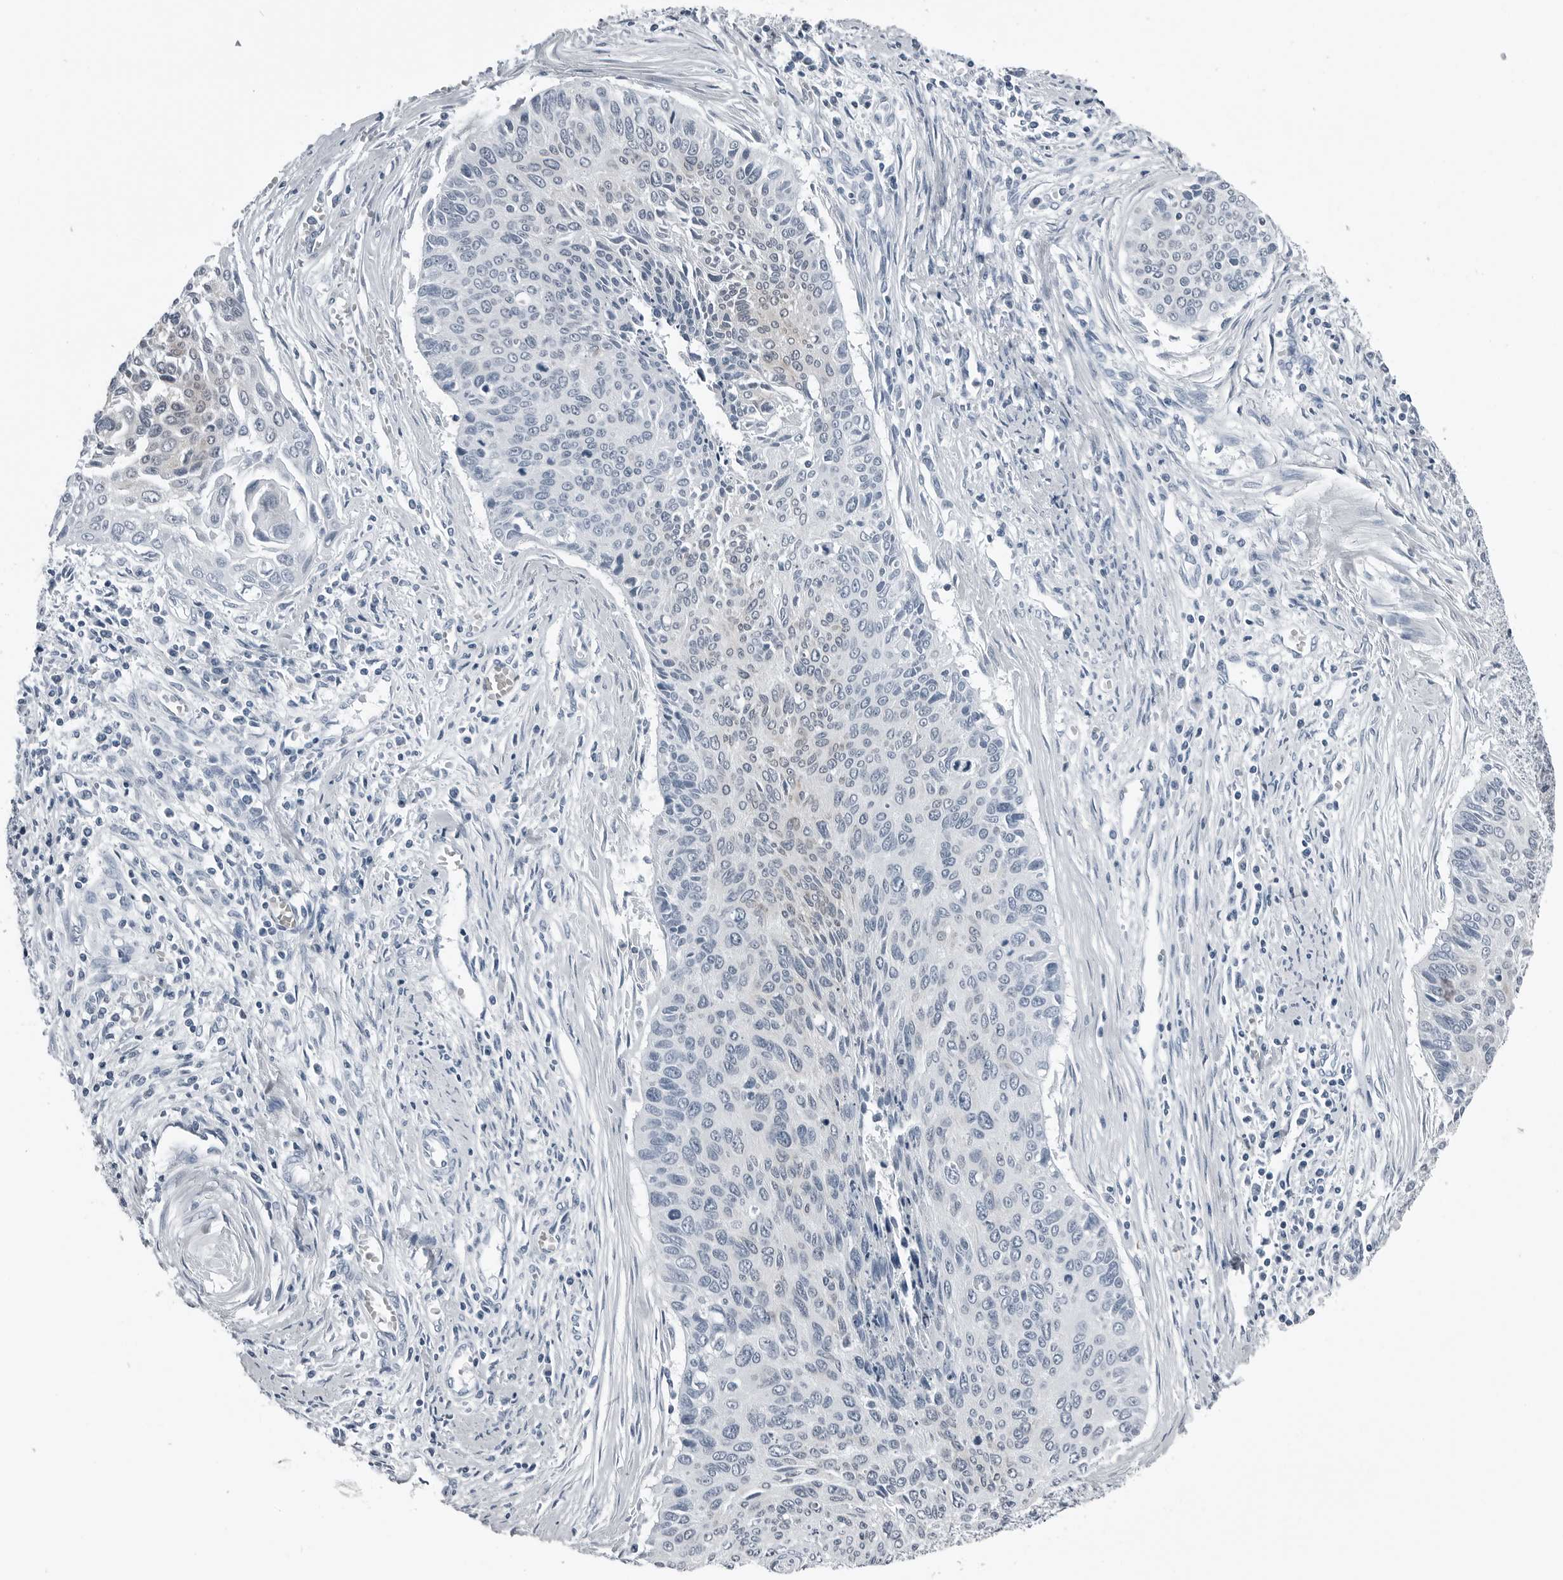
{"staining": {"intensity": "negative", "quantity": "none", "location": "none"}, "tissue": "cervical cancer", "cell_type": "Tumor cells", "image_type": "cancer", "snomed": [{"axis": "morphology", "description": "Squamous cell carcinoma, NOS"}, {"axis": "topography", "description": "Cervix"}], "caption": "This is an immunohistochemistry (IHC) histopathology image of human squamous cell carcinoma (cervical). There is no expression in tumor cells.", "gene": "SPINK1", "patient": {"sex": "female", "age": 55}}